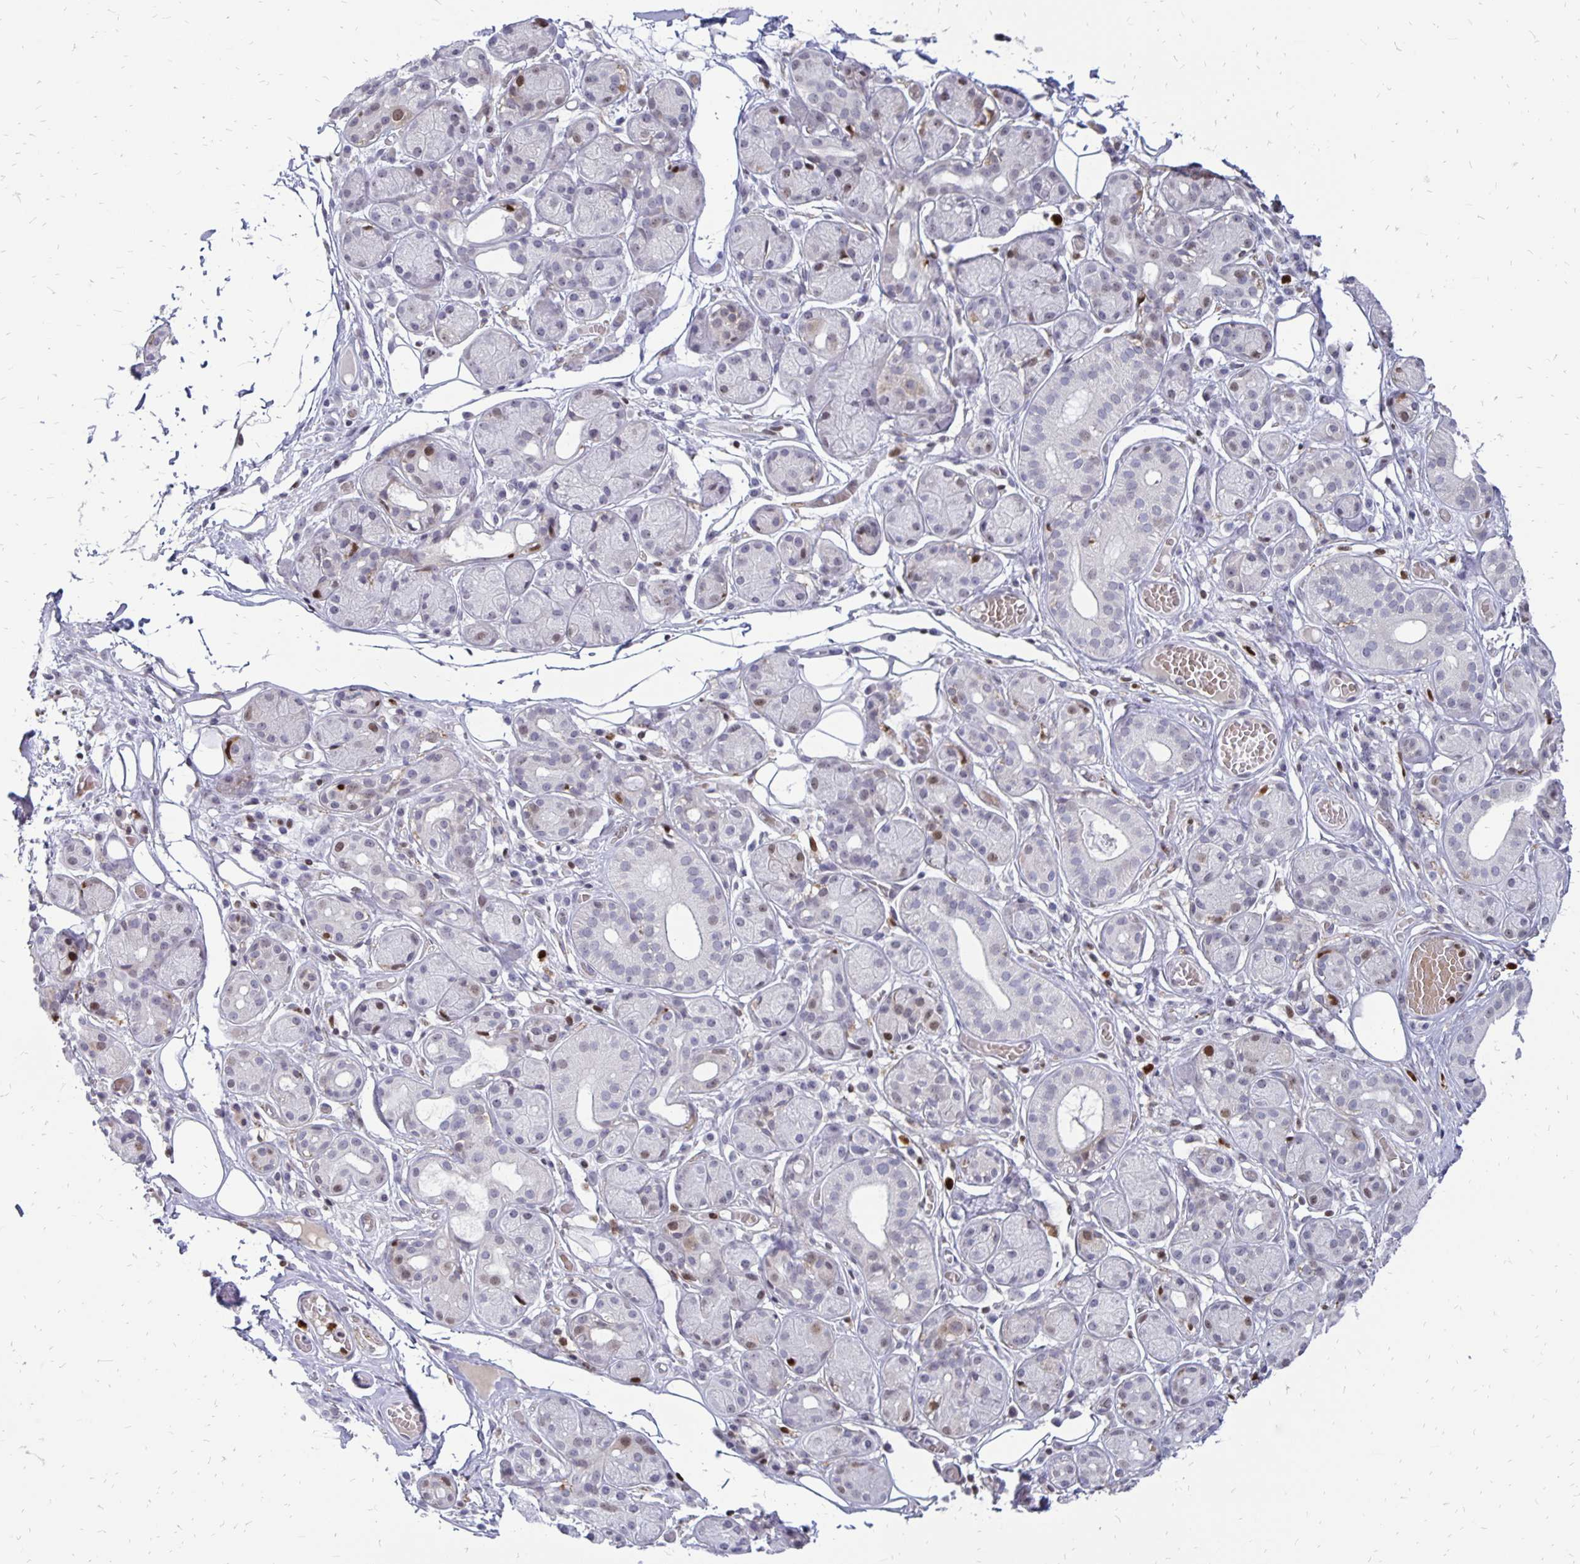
{"staining": {"intensity": "weak", "quantity": "<25%", "location": "nuclear"}, "tissue": "salivary gland", "cell_type": "Glandular cells", "image_type": "normal", "snomed": [{"axis": "morphology", "description": "Normal tissue, NOS"}, {"axis": "topography", "description": "Salivary gland"}, {"axis": "topography", "description": "Peripheral nerve tissue"}], "caption": "An image of salivary gland stained for a protein reveals no brown staining in glandular cells. Brightfield microscopy of IHC stained with DAB (3,3'-diaminobenzidine) (brown) and hematoxylin (blue), captured at high magnification.", "gene": "DCK", "patient": {"sex": "male", "age": 71}}